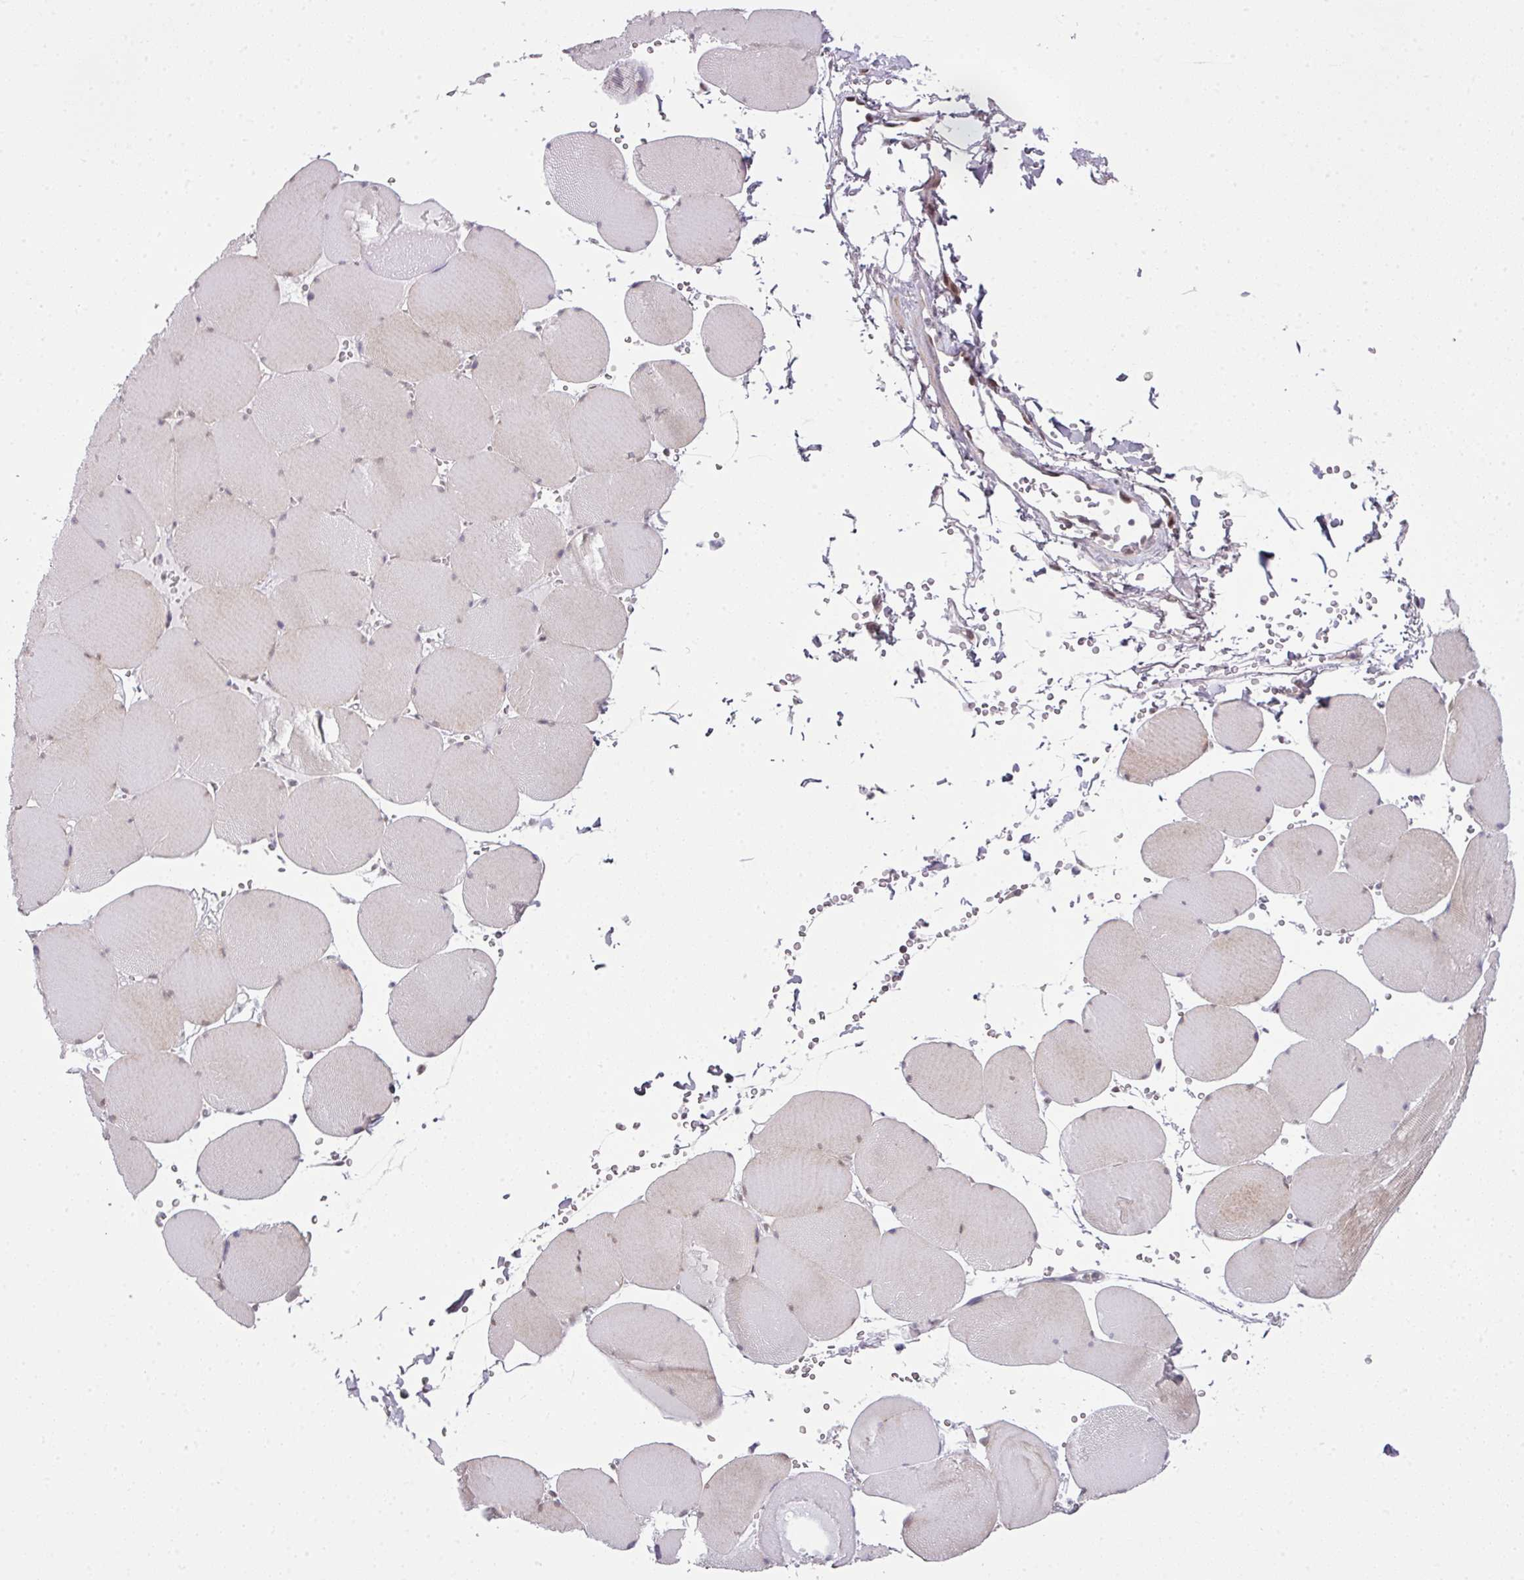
{"staining": {"intensity": "weak", "quantity": "25%-75%", "location": "cytoplasmic/membranous,nuclear"}, "tissue": "skeletal muscle", "cell_type": "Myocytes", "image_type": "normal", "snomed": [{"axis": "morphology", "description": "Normal tissue, NOS"}, {"axis": "topography", "description": "Skeletal muscle"}, {"axis": "topography", "description": "Head-Neck"}], "caption": "IHC staining of normal skeletal muscle, which demonstrates low levels of weak cytoplasmic/membranous,nuclear staining in about 25%-75% of myocytes indicating weak cytoplasmic/membranous,nuclear protein positivity. The staining was performed using DAB (brown) for protein detection and nuclei were counterstained in hematoxylin (blue).", "gene": "DERPC", "patient": {"sex": "male", "age": 66}}